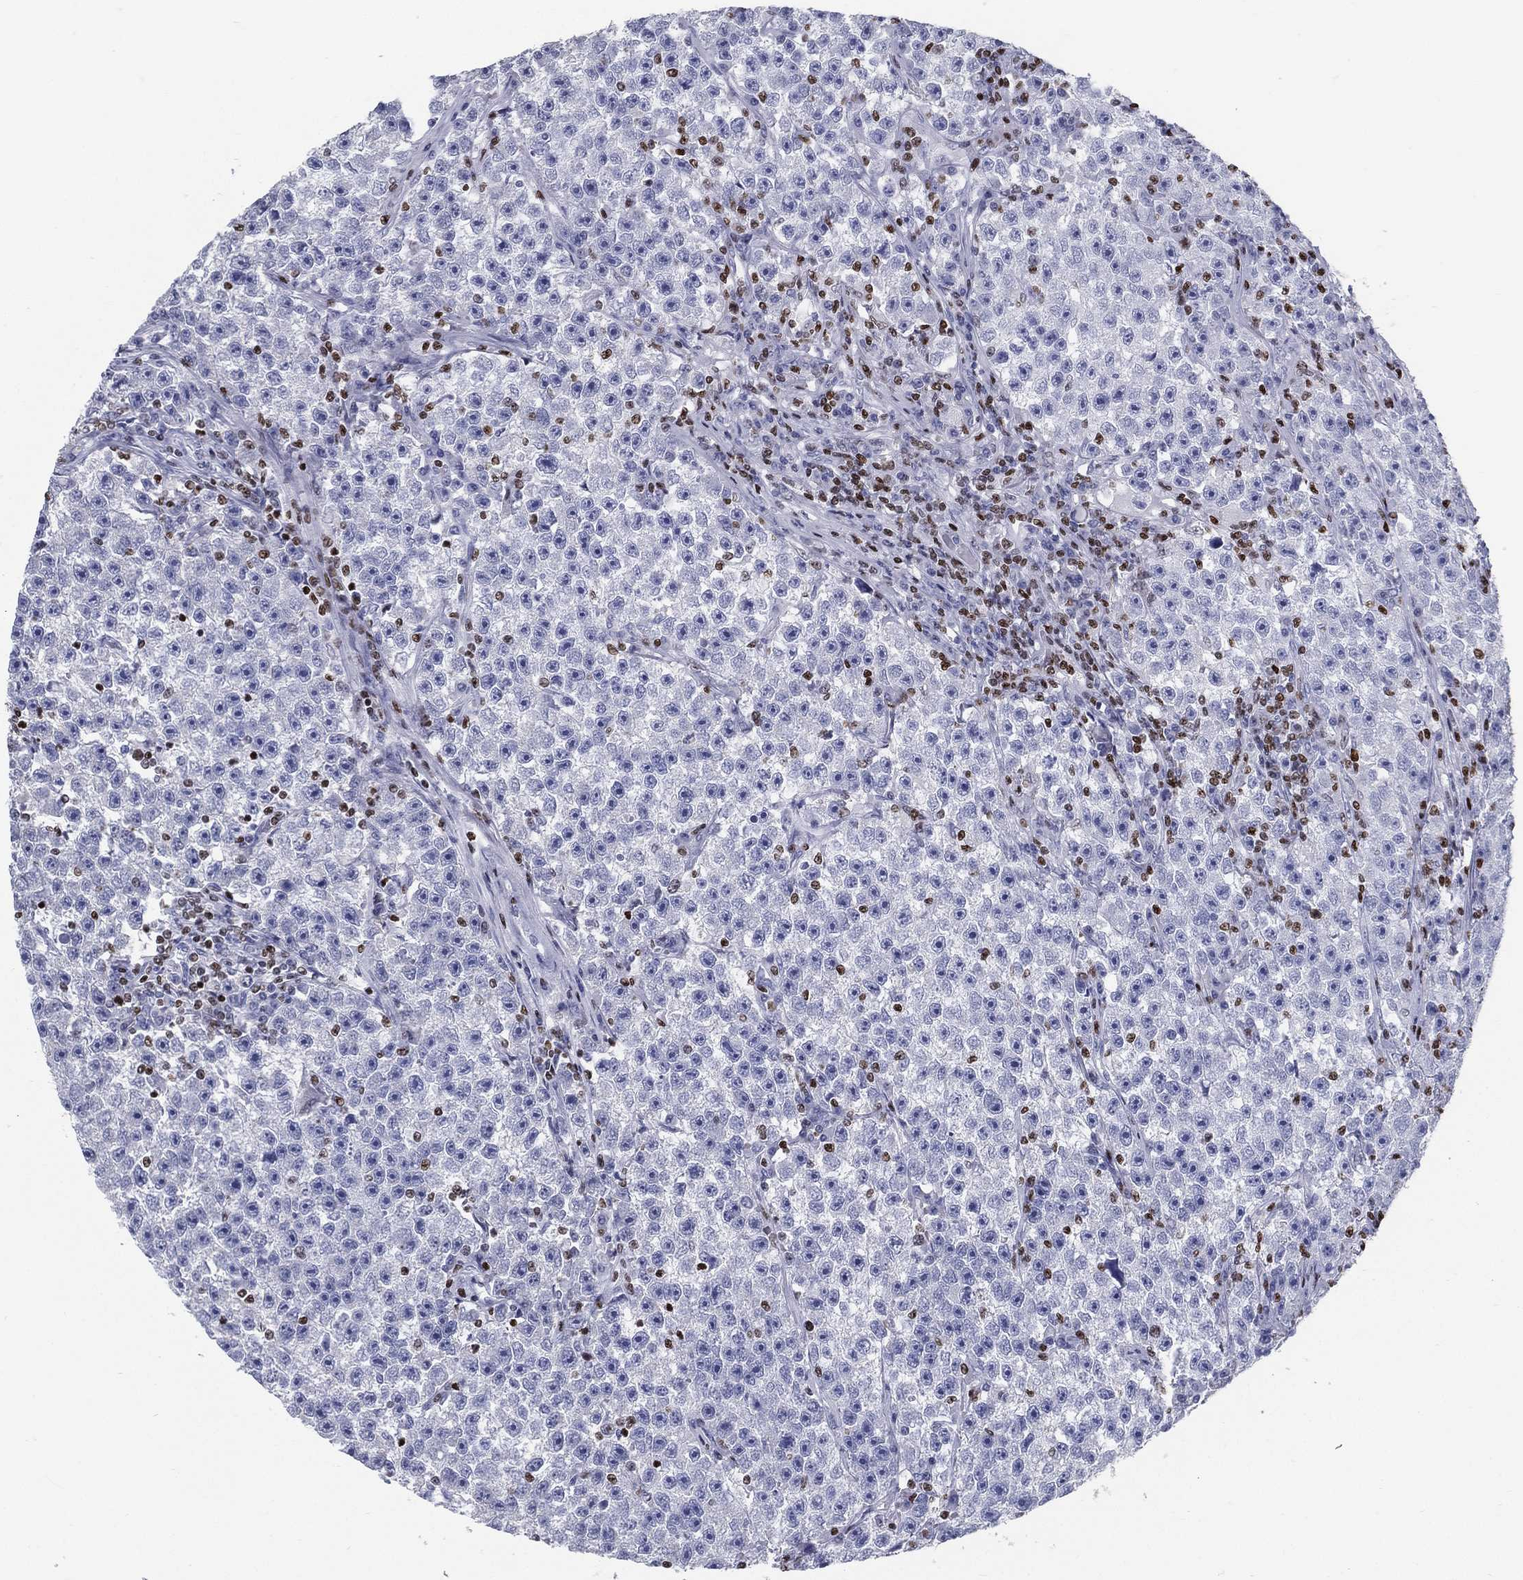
{"staining": {"intensity": "negative", "quantity": "none", "location": "none"}, "tissue": "testis cancer", "cell_type": "Tumor cells", "image_type": "cancer", "snomed": [{"axis": "morphology", "description": "Seminoma, NOS"}, {"axis": "topography", "description": "Testis"}], "caption": "Micrograph shows no significant protein positivity in tumor cells of testis cancer. (DAB (3,3'-diaminobenzidine) IHC visualized using brightfield microscopy, high magnification).", "gene": "PYHIN1", "patient": {"sex": "male", "age": 22}}